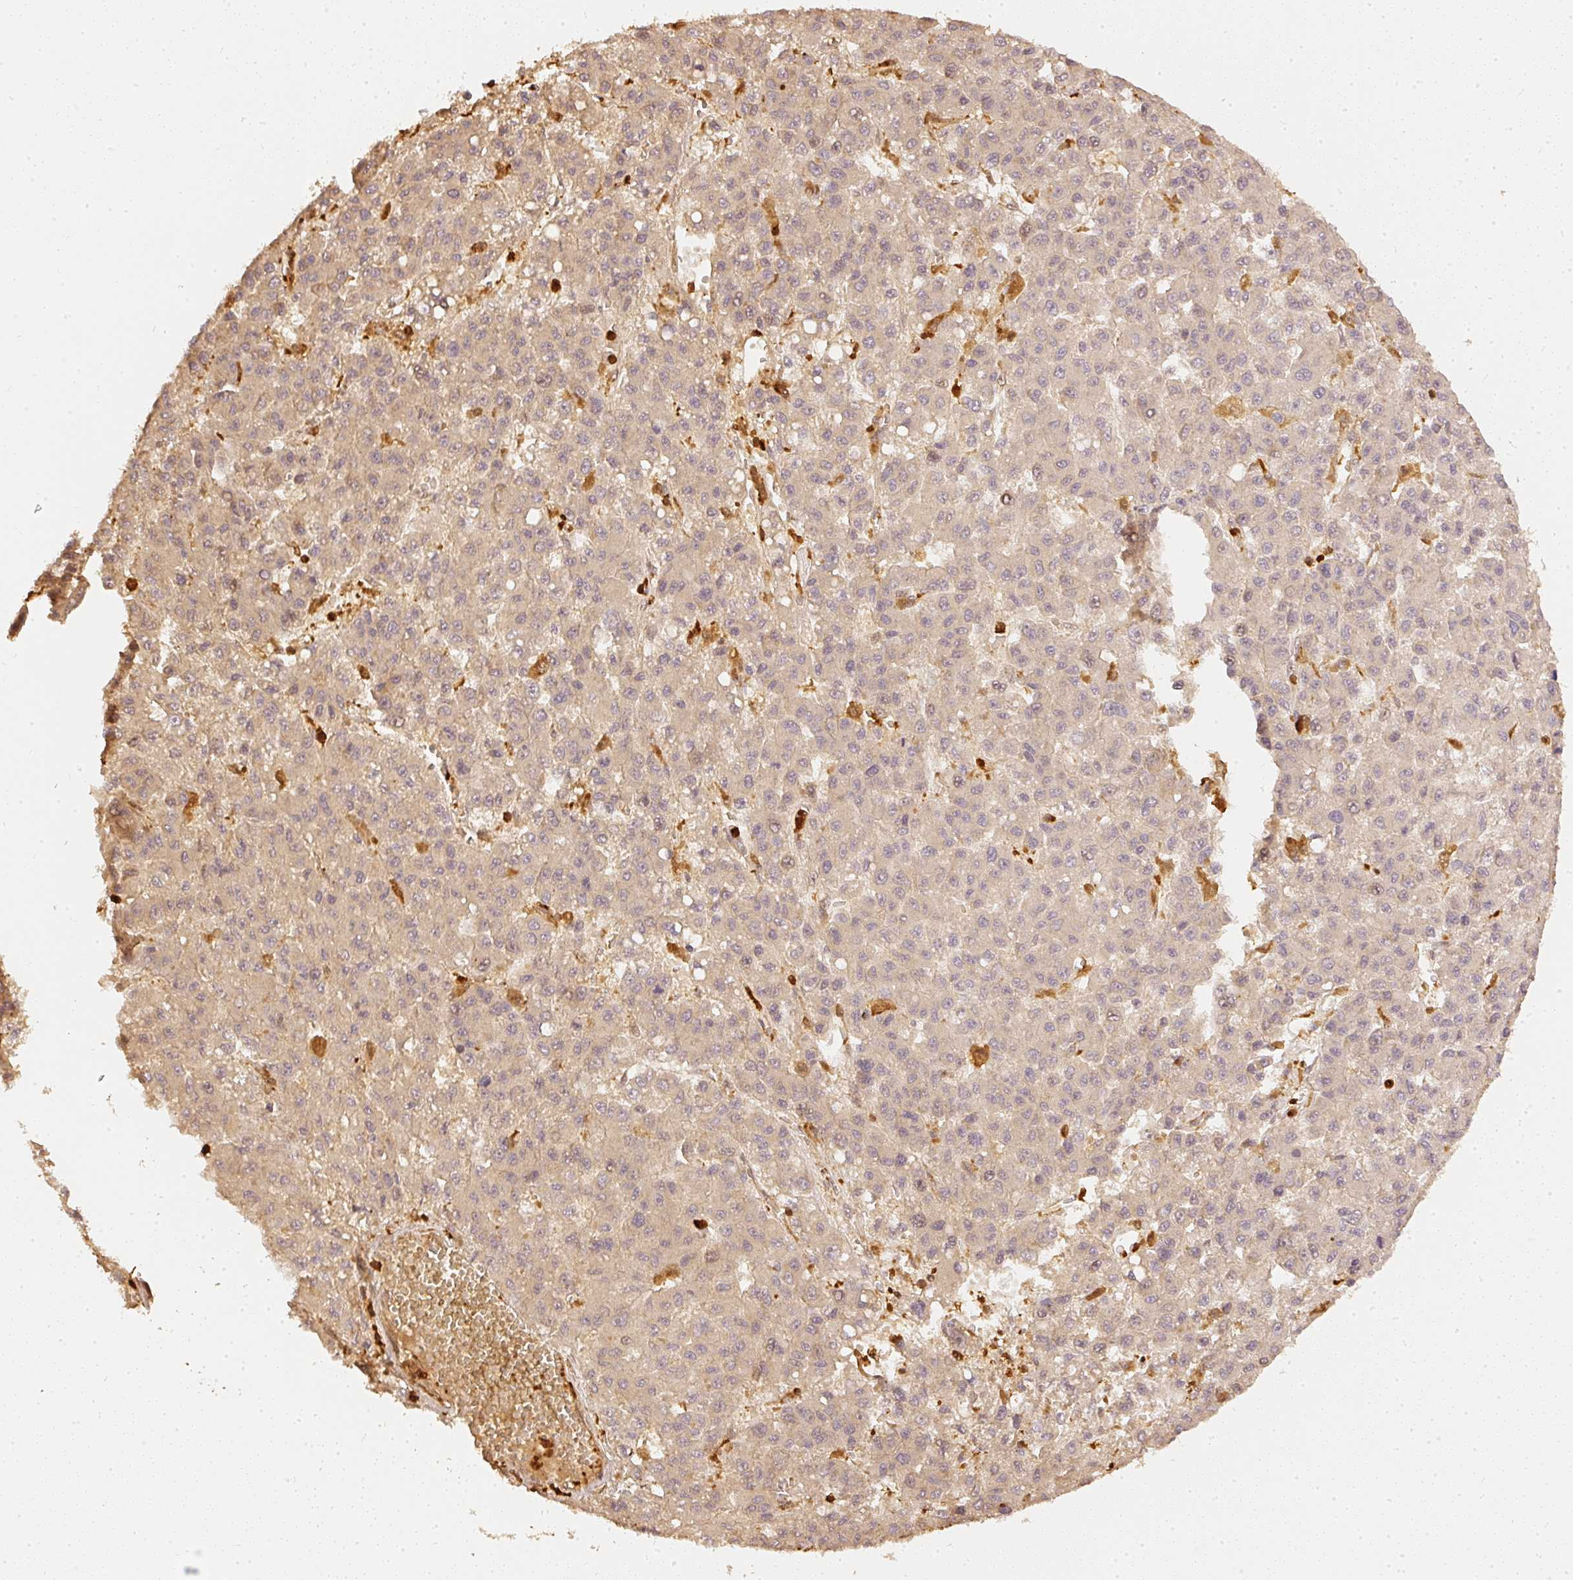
{"staining": {"intensity": "weak", "quantity": "<25%", "location": "cytoplasmic/membranous"}, "tissue": "liver cancer", "cell_type": "Tumor cells", "image_type": "cancer", "snomed": [{"axis": "morphology", "description": "Carcinoma, Hepatocellular, NOS"}, {"axis": "topography", "description": "Liver"}], "caption": "The micrograph exhibits no staining of tumor cells in hepatocellular carcinoma (liver).", "gene": "PFN1", "patient": {"sex": "male", "age": 70}}